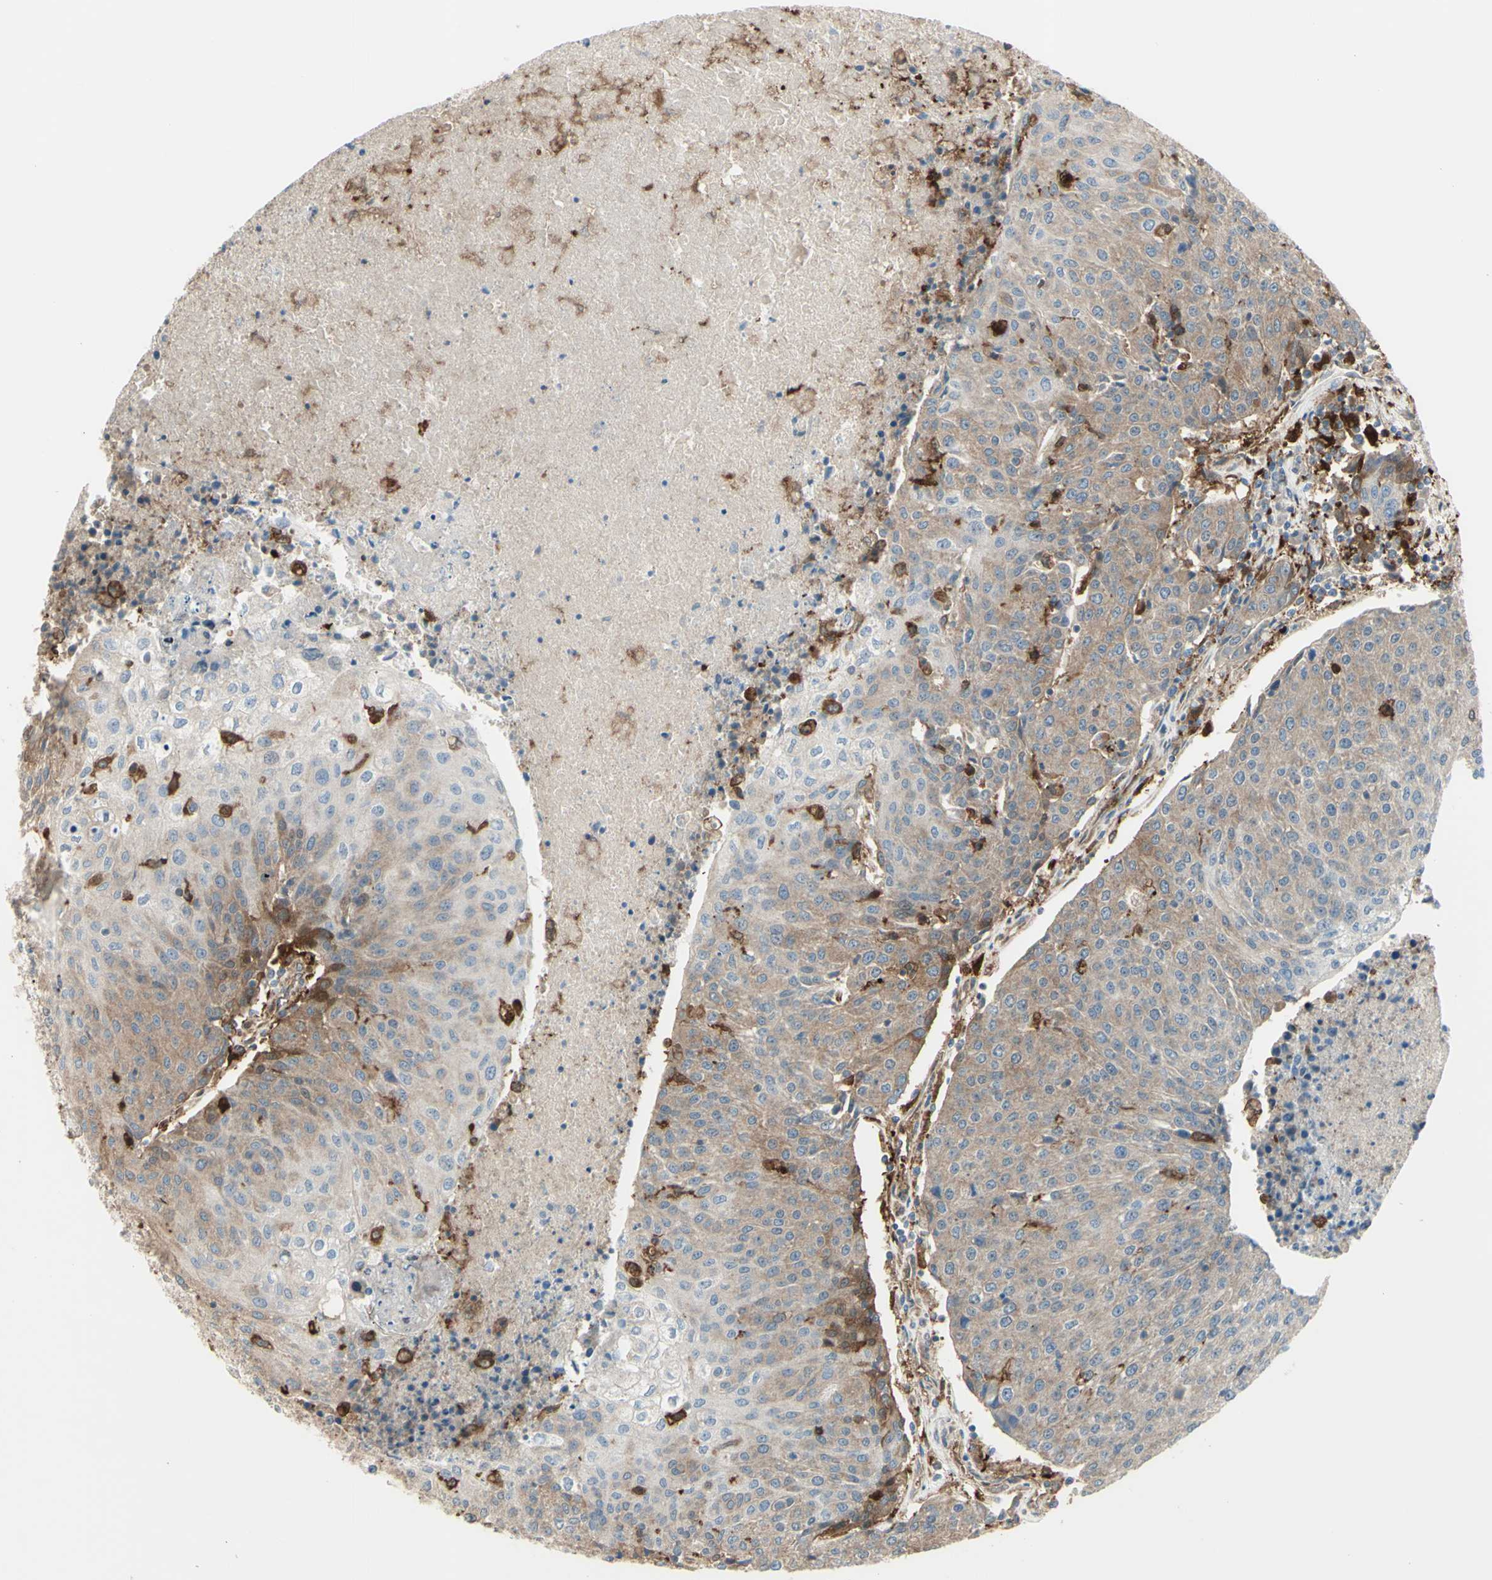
{"staining": {"intensity": "moderate", "quantity": "25%-75%", "location": "cytoplasmic/membranous"}, "tissue": "urothelial cancer", "cell_type": "Tumor cells", "image_type": "cancer", "snomed": [{"axis": "morphology", "description": "Urothelial carcinoma, High grade"}, {"axis": "topography", "description": "Urinary bladder"}], "caption": "IHC image of urothelial cancer stained for a protein (brown), which shows medium levels of moderate cytoplasmic/membranous staining in about 25%-75% of tumor cells.", "gene": "IGSF9B", "patient": {"sex": "female", "age": 85}}